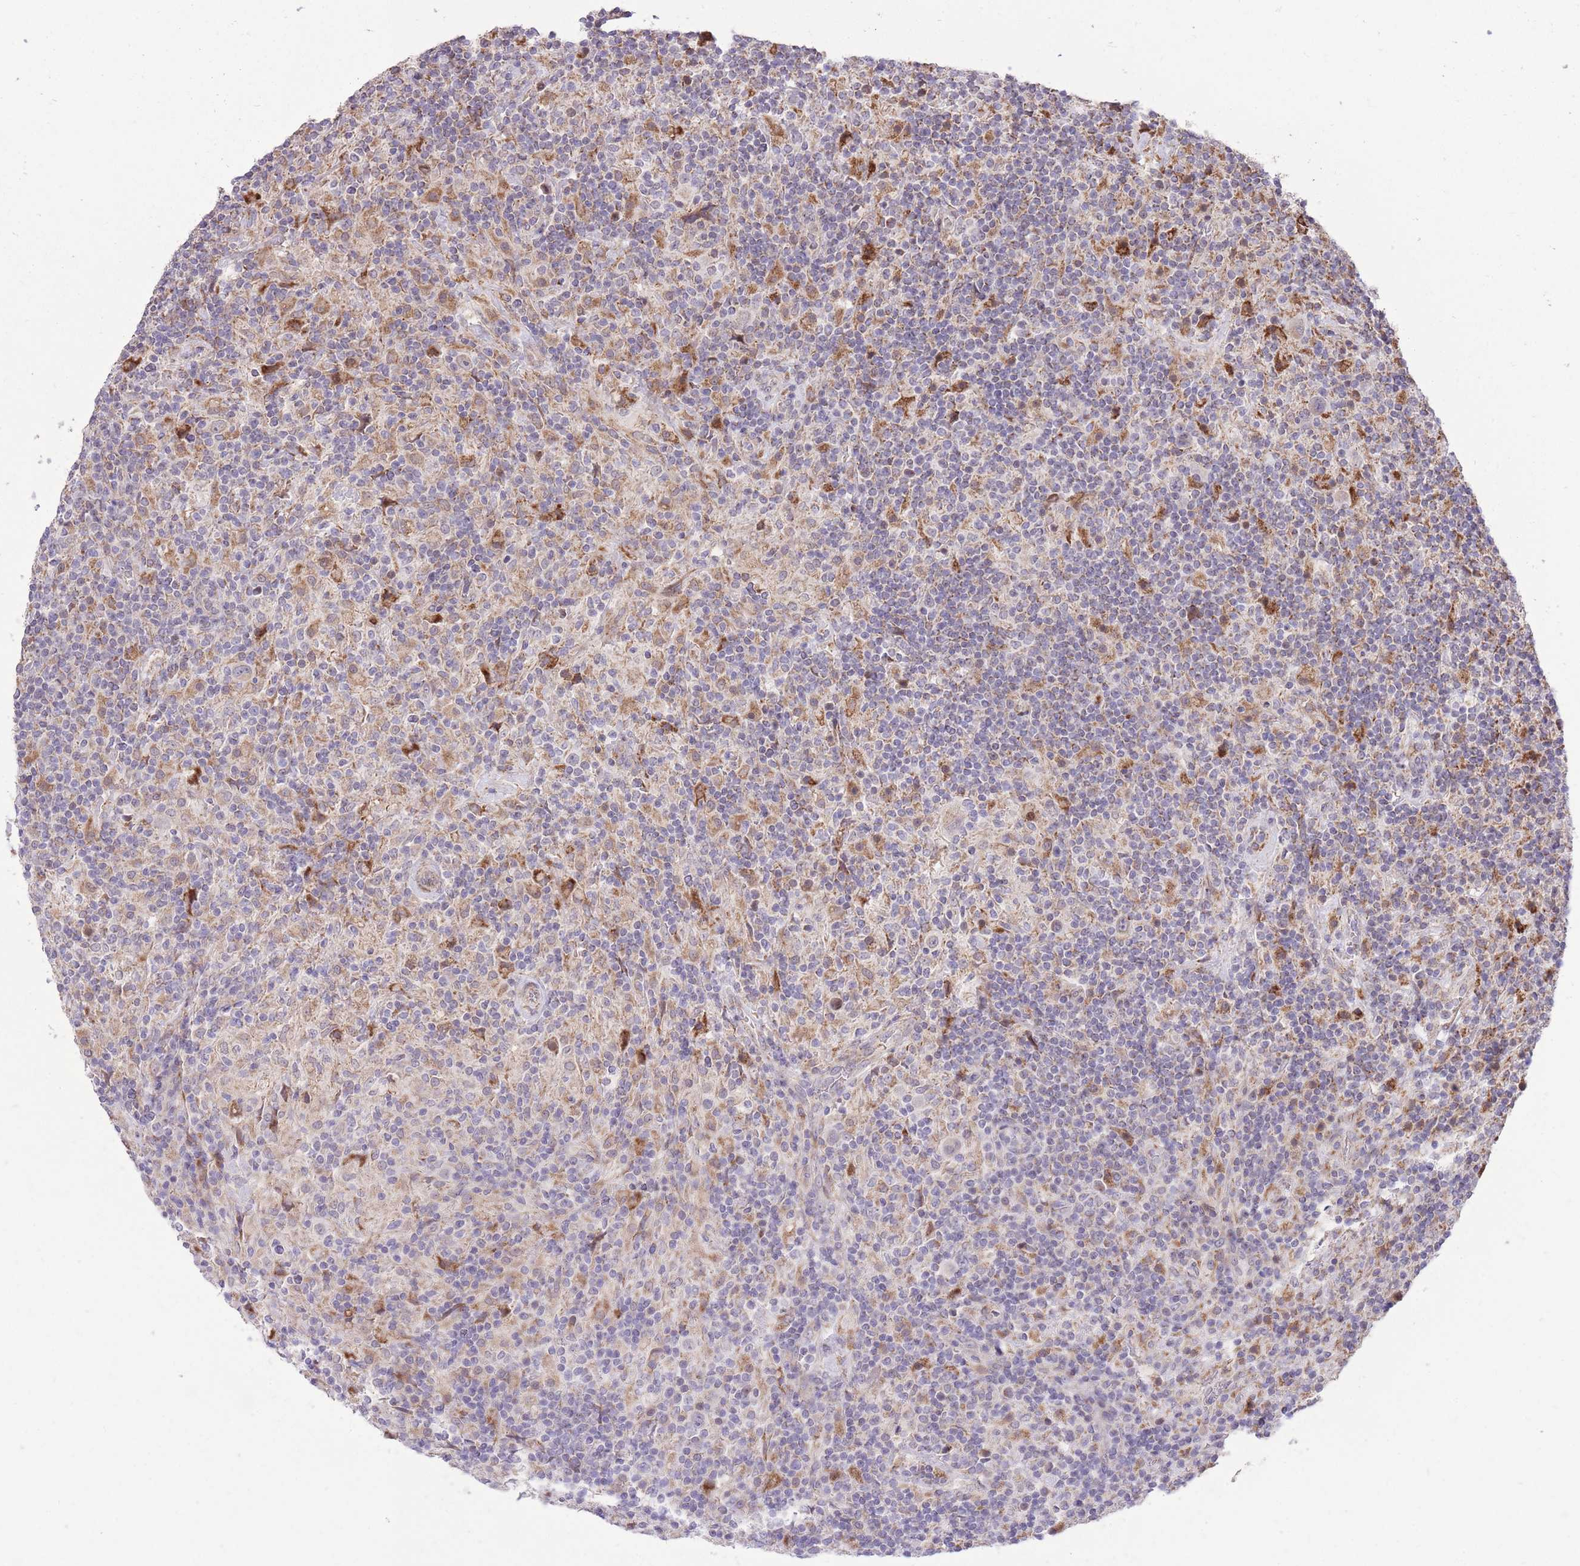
{"staining": {"intensity": "moderate", "quantity": "<25%", "location": "cytoplasmic/membranous"}, "tissue": "lymphoma", "cell_type": "Tumor cells", "image_type": "cancer", "snomed": [{"axis": "morphology", "description": "Hodgkin's disease, NOS"}, {"axis": "topography", "description": "Lymph node"}], "caption": "Tumor cells exhibit low levels of moderate cytoplasmic/membranous expression in about <25% of cells in human lymphoma.", "gene": "SLC4A4", "patient": {"sex": "male", "age": 70}}